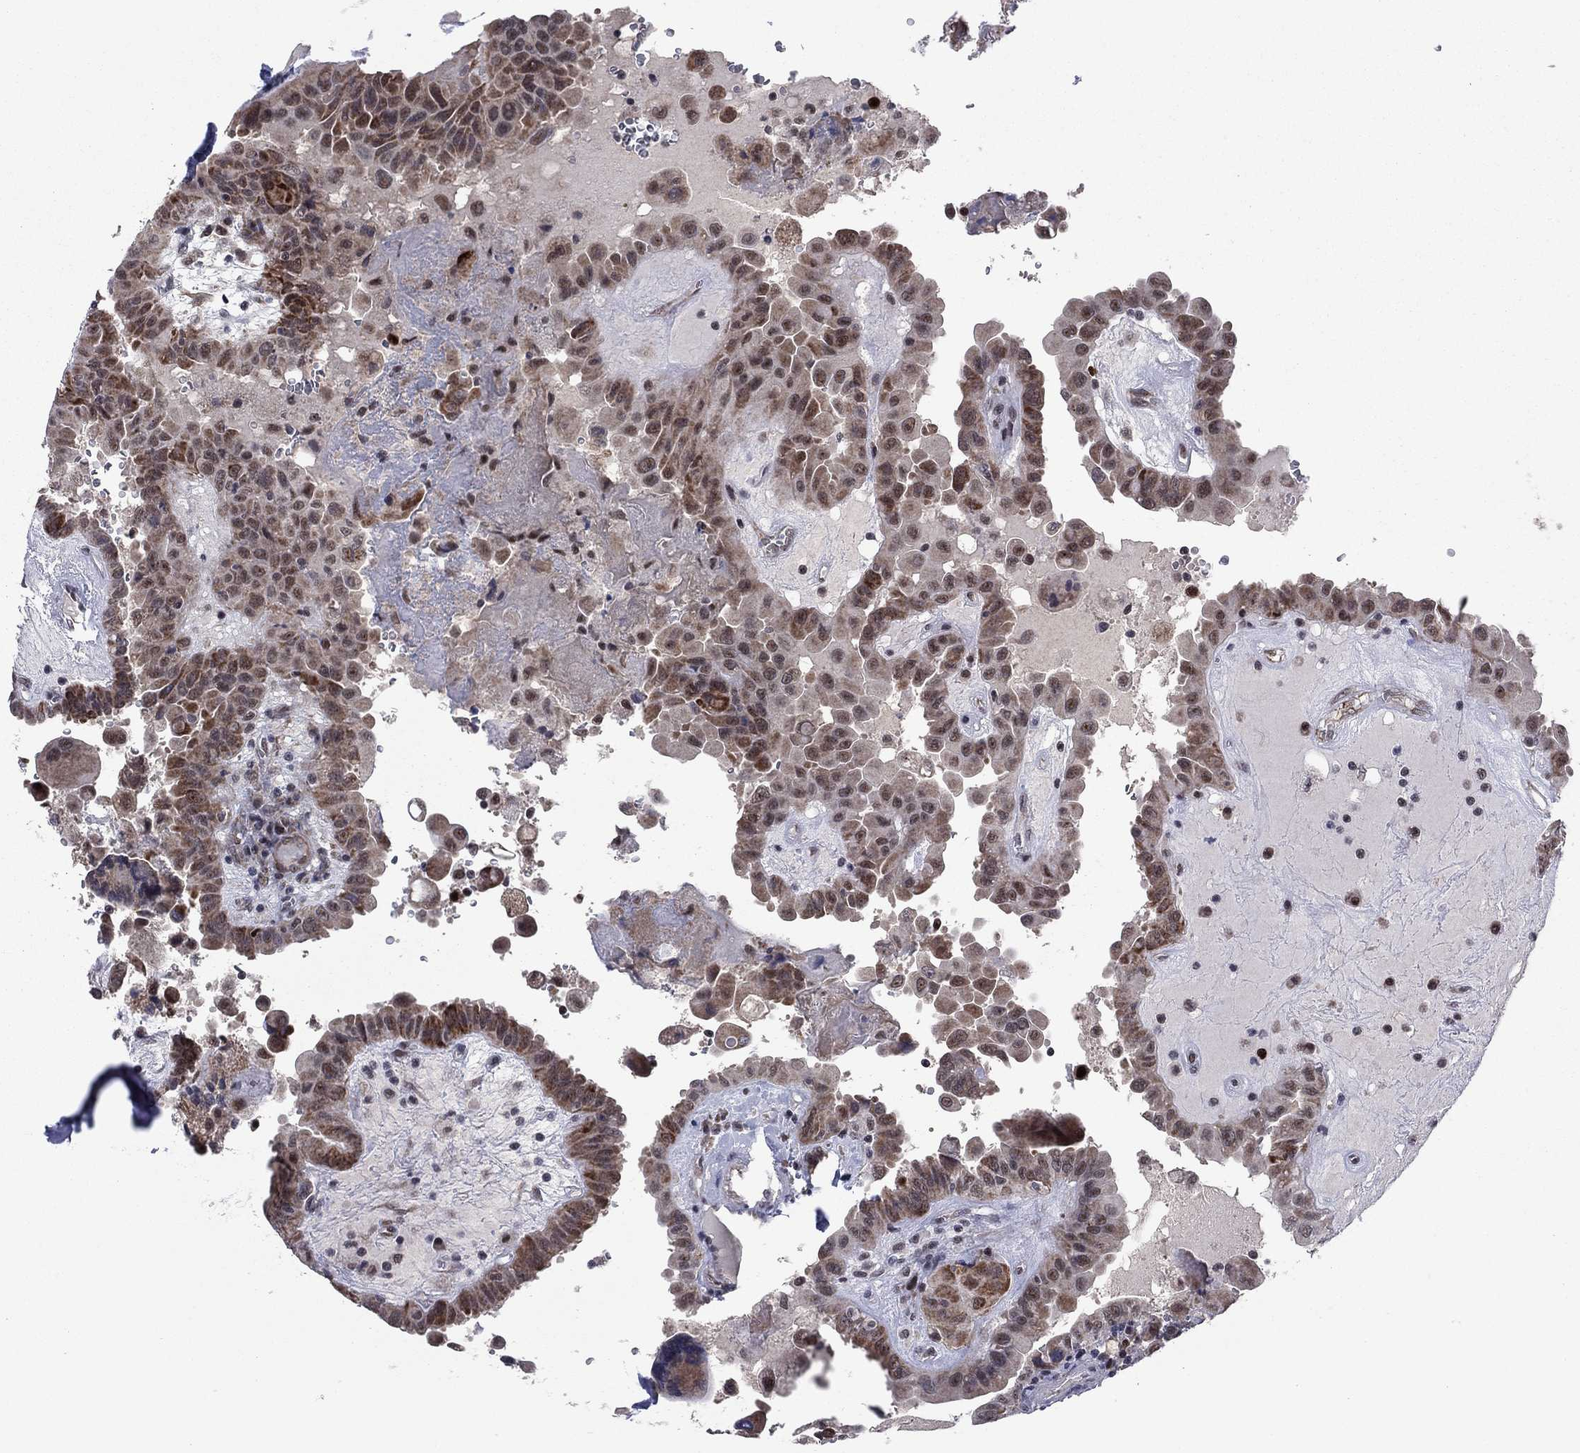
{"staining": {"intensity": "strong", "quantity": "25%-75%", "location": "cytoplasmic/membranous"}, "tissue": "thyroid cancer", "cell_type": "Tumor cells", "image_type": "cancer", "snomed": [{"axis": "morphology", "description": "Papillary adenocarcinoma, NOS"}, {"axis": "topography", "description": "Thyroid gland"}], "caption": "Immunohistochemical staining of thyroid papillary adenocarcinoma demonstrates high levels of strong cytoplasmic/membranous positivity in approximately 25%-75% of tumor cells.", "gene": "CDCA5", "patient": {"sex": "female", "age": 37}}